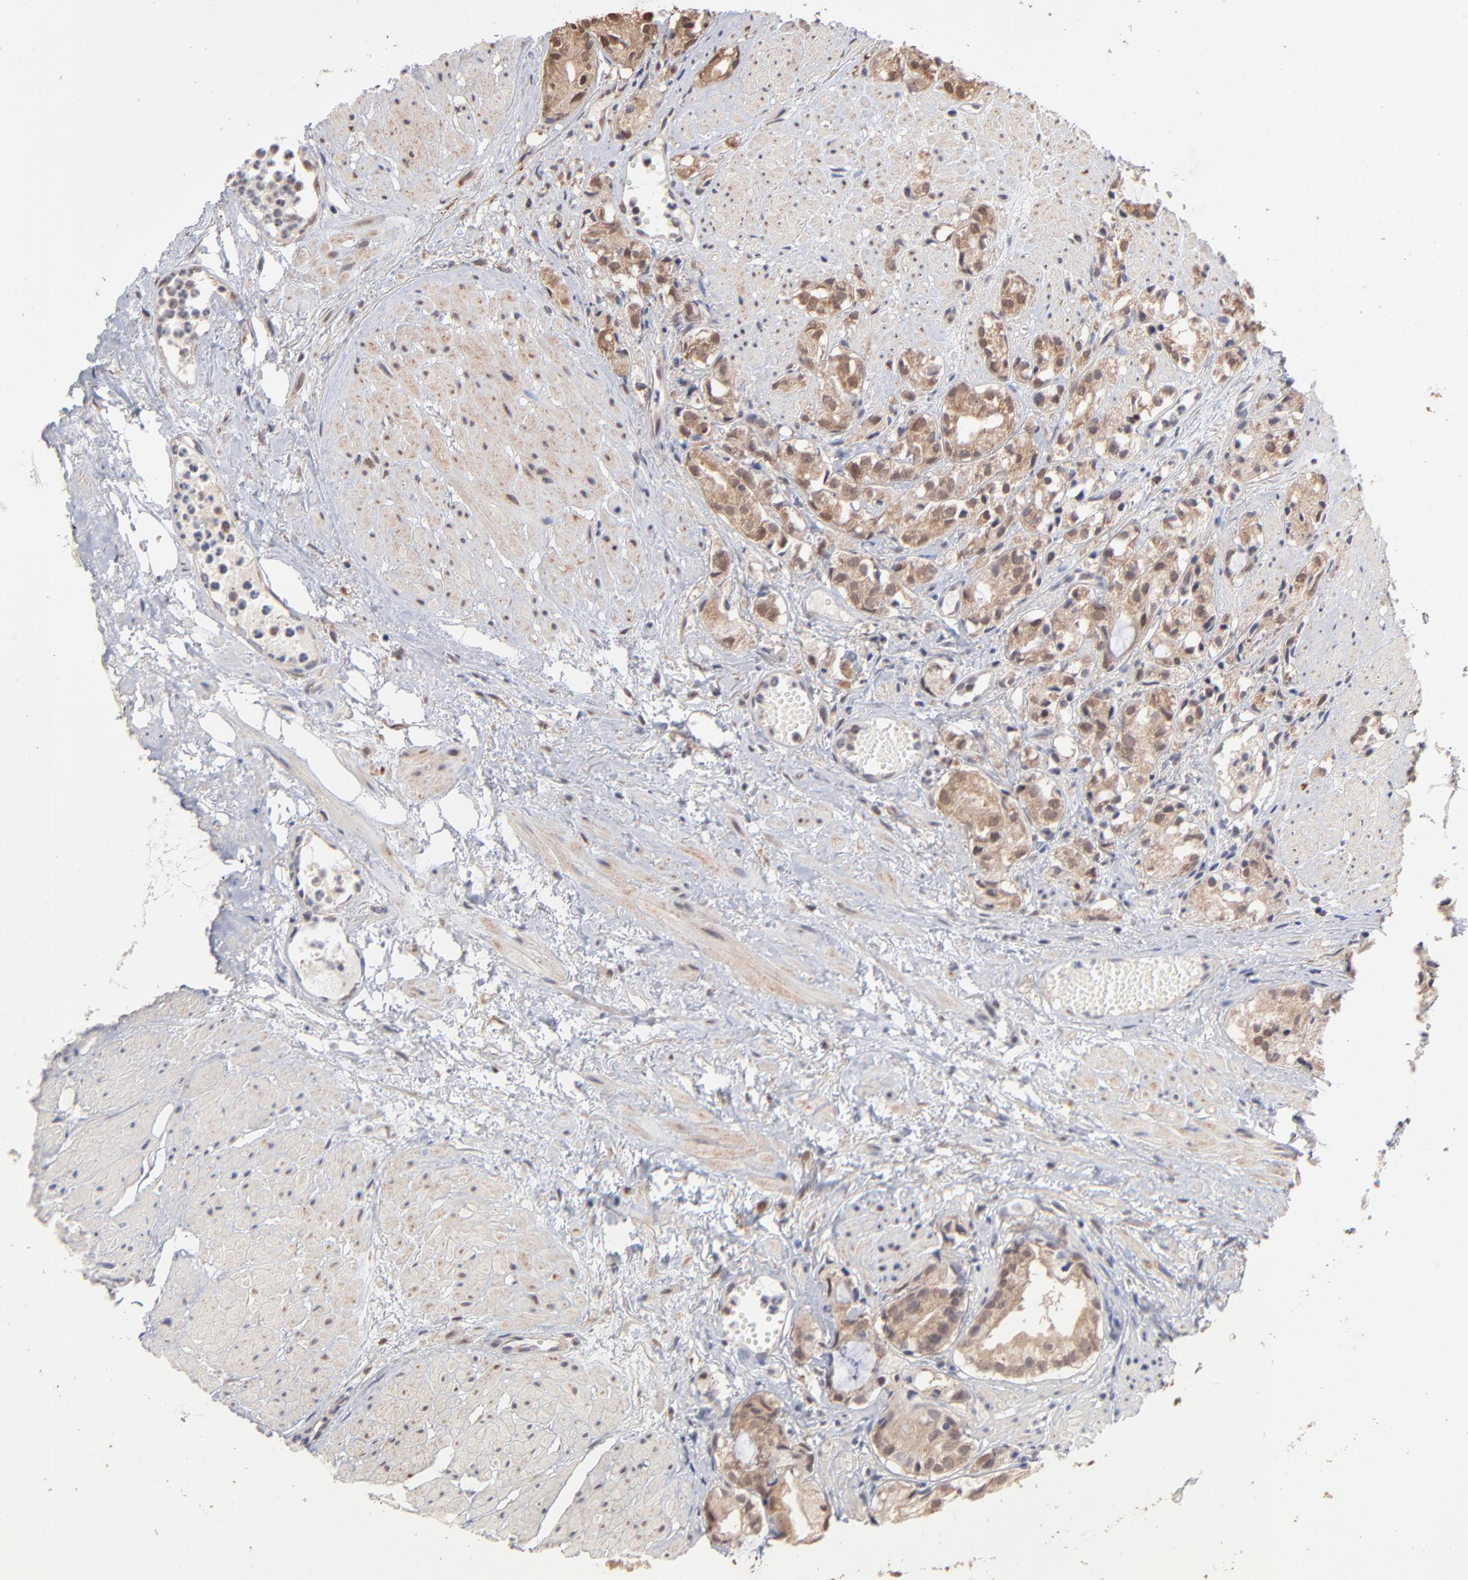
{"staining": {"intensity": "moderate", "quantity": "25%-75%", "location": "cytoplasmic/membranous"}, "tissue": "prostate cancer", "cell_type": "Tumor cells", "image_type": "cancer", "snomed": [{"axis": "morphology", "description": "Adenocarcinoma, High grade"}, {"axis": "topography", "description": "Prostate"}], "caption": "Prostate cancer (high-grade adenocarcinoma) was stained to show a protein in brown. There is medium levels of moderate cytoplasmic/membranous expression in about 25%-75% of tumor cells.", "gene": "MSL2", "patient": {"sex": "male", "age": 85}}